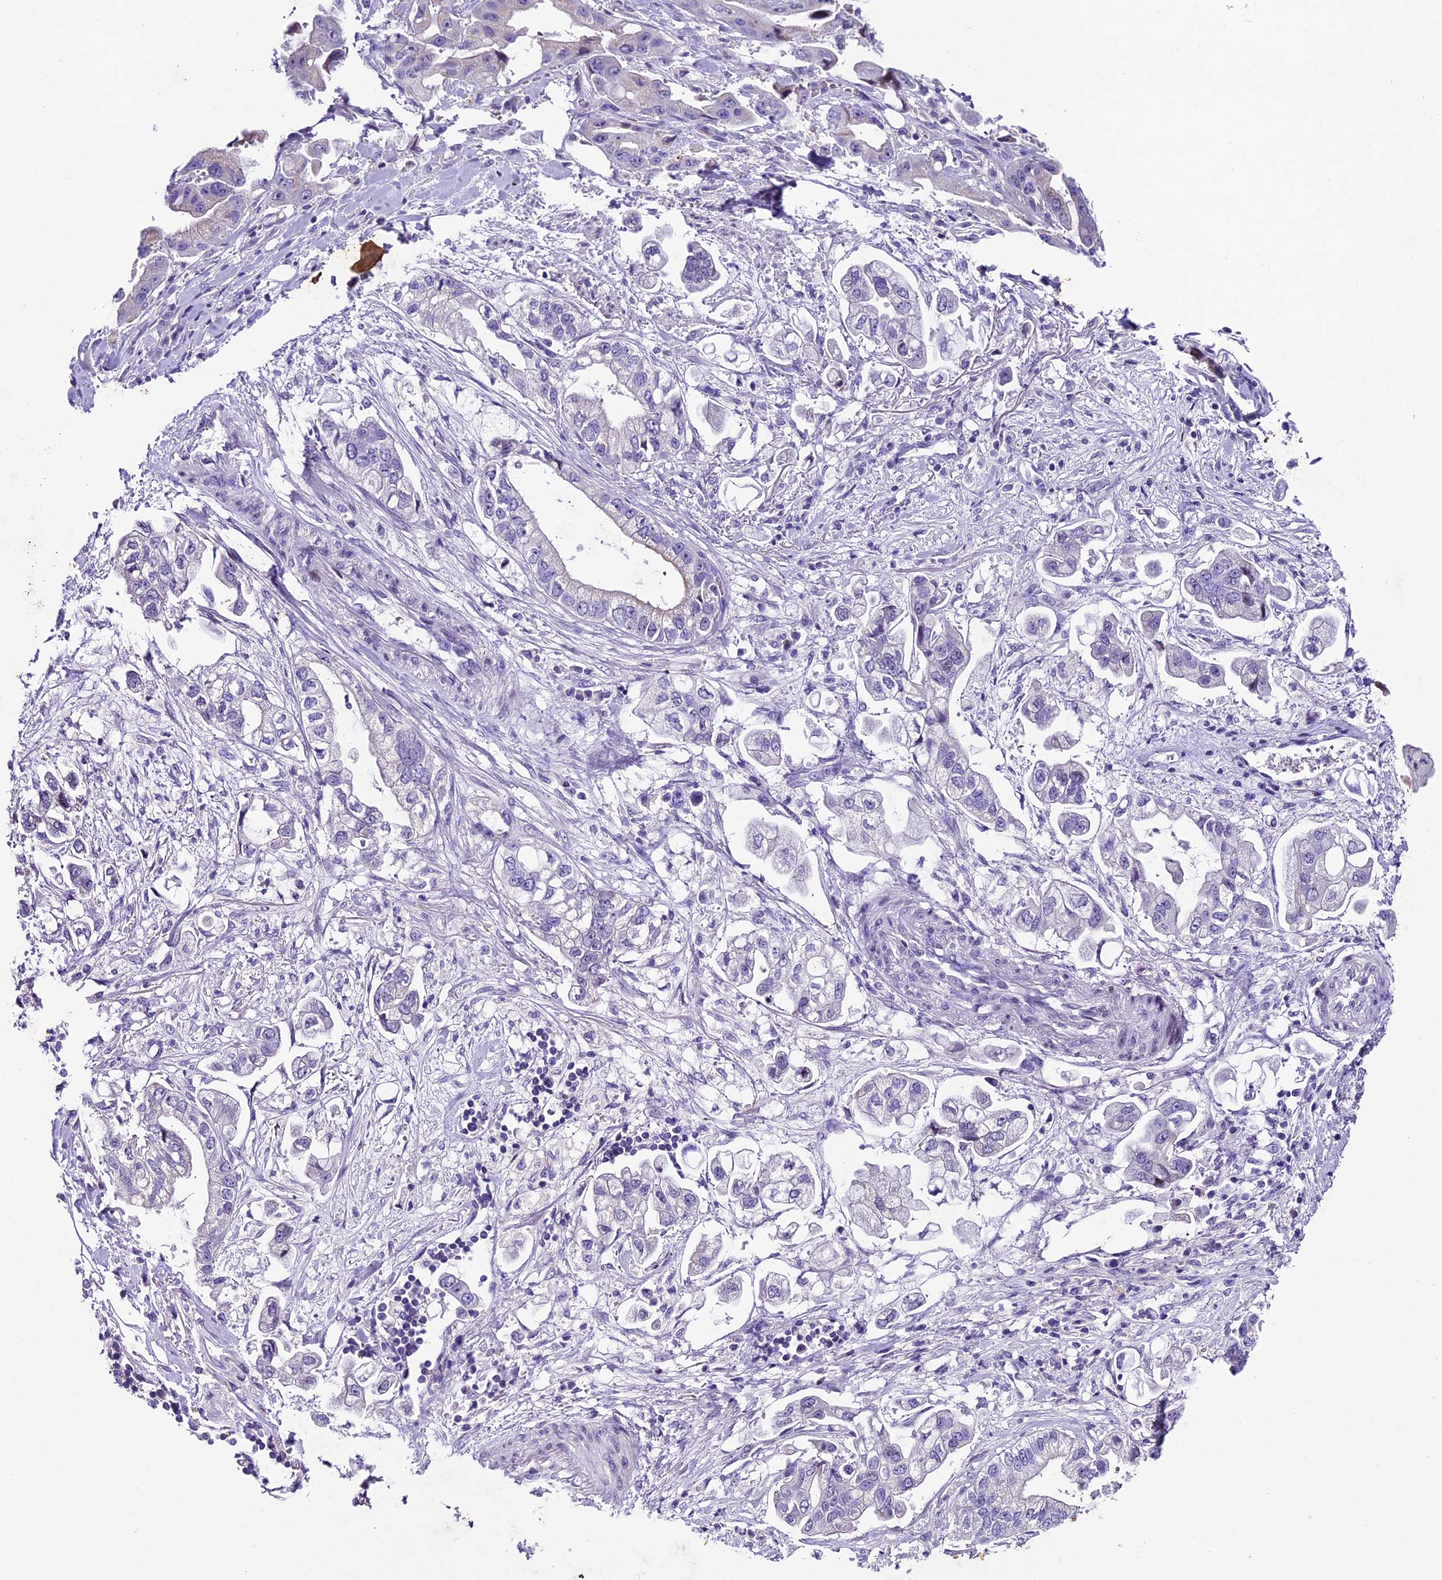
{"staining": {"intensity": "negative", "quantity": "none", "location": "none"}, "tissue": "stomach cancer", "cell_type": "Tumor cells", "image_type": "cancer", "snomed": [{"axis": "morphology", "description": "Adenocarcinoma, NOS"}, {"axis": "topography", "description": "Stomach"}], "caption": "The photomicrograph displays no significant staining in tumor cells of adenocarcinoma (stomach). (Stains: DAB (3,3'-diaminobenzidine) immunohistochemistry (IHC) with hematoxylin counter stain, Microscopy: brightfield microscopy at high magnification).", "gene": "IFT140", "patient": {"sex": "male", "age": 62}}